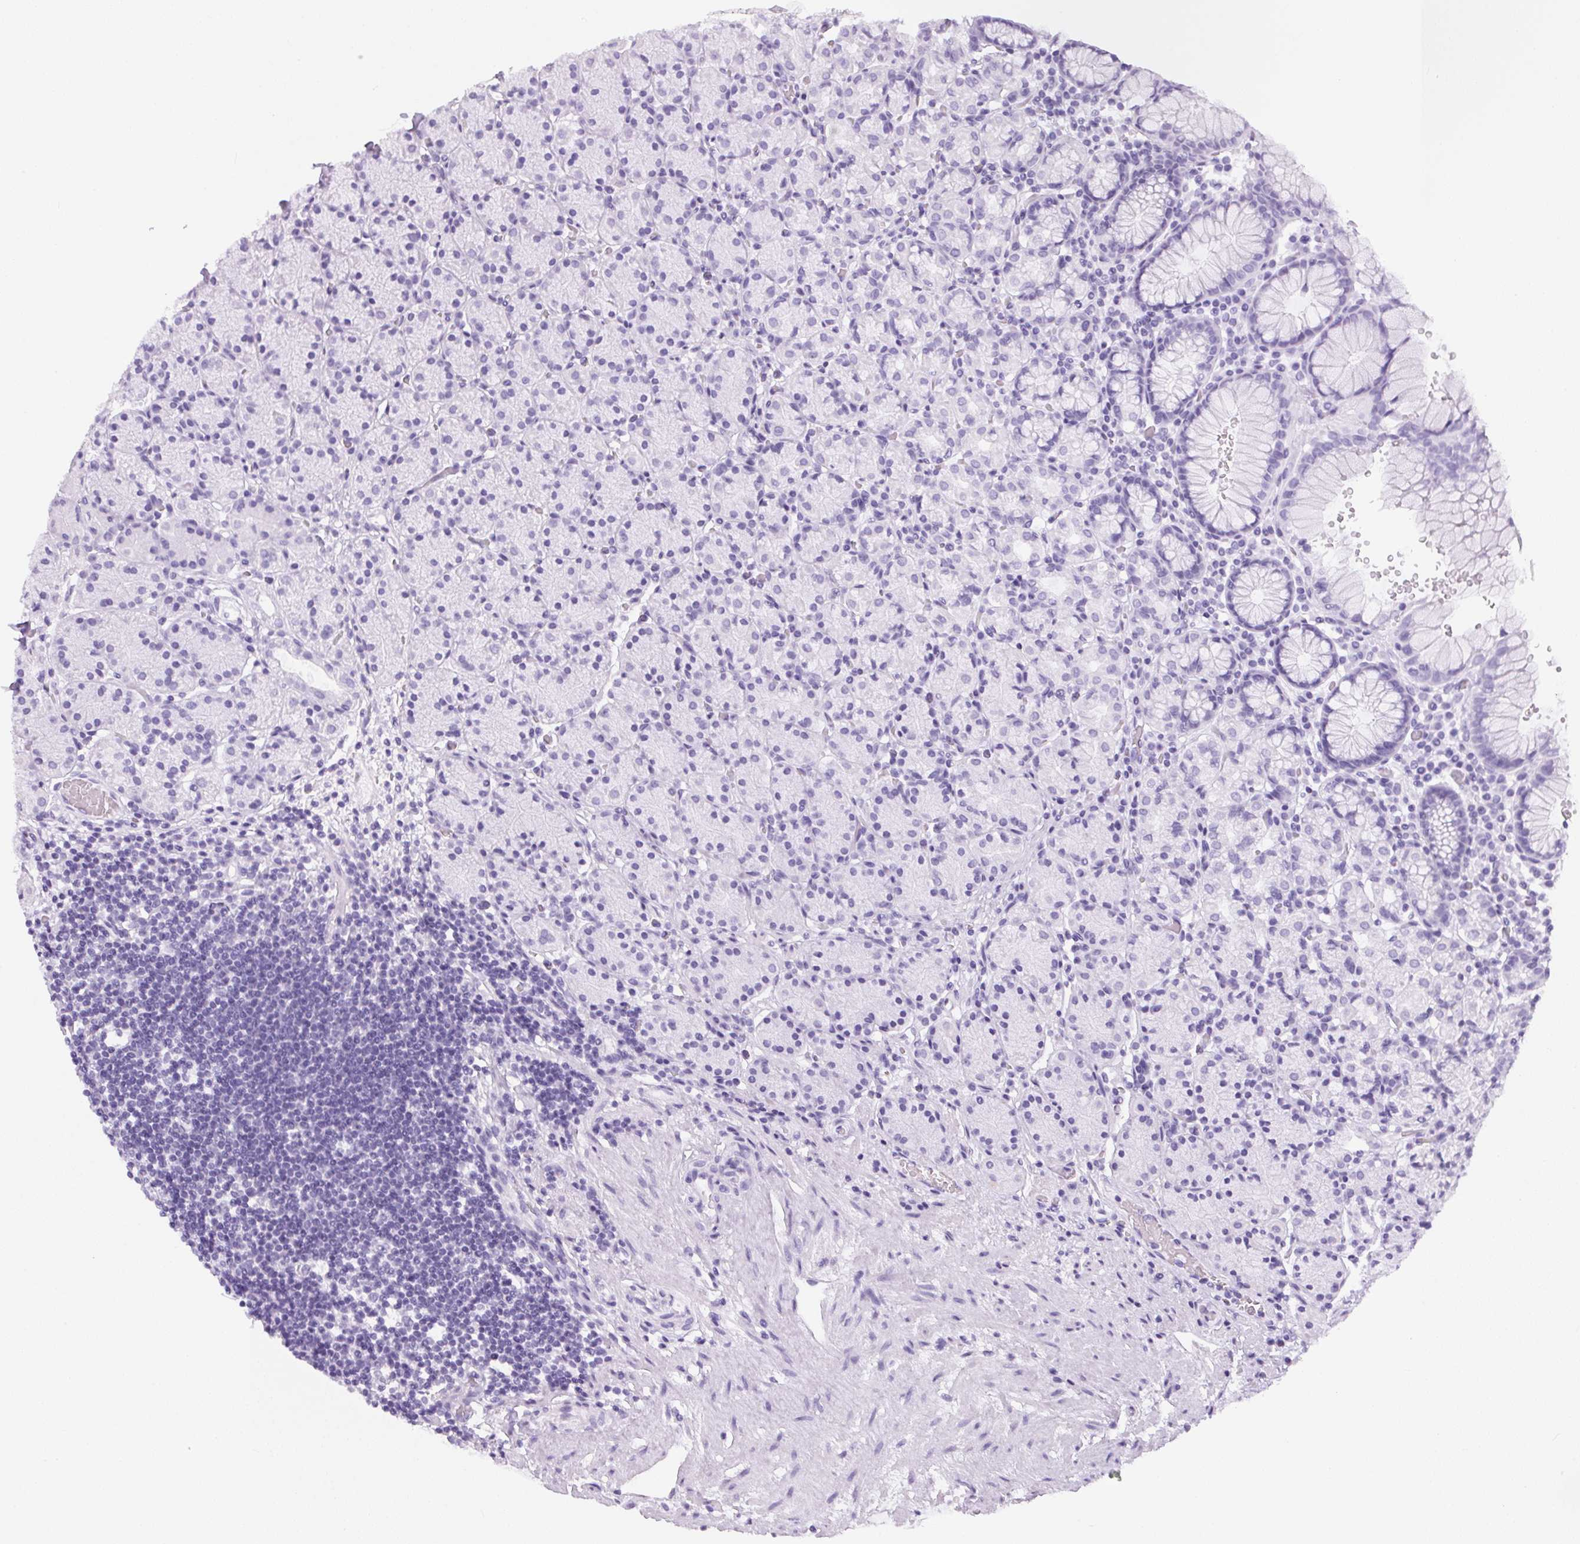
{"staining": {"intensity": "negative", "quantity": "none", "location": "none"}, "tissue": "stomach", "cell_type": "Glandular cells", "image_type": "normal", "snomed": [{"axis": "morphology", "description": "Normal tissue, NOS"}, {"axis": "topography", "description": "Stomach, upper"}, {"axis": "topography", "description": "Stomach"}], "caption": "Immunohistochemistry image of normal stomach: stomach stained with DAB (3,3'-diaminobenzidine) exhibits no significant protein expression in glandular cells. Nuclei are stained in blue.", "gene": "TMEM175", "patient": {"sex": "male", "age": 62}}